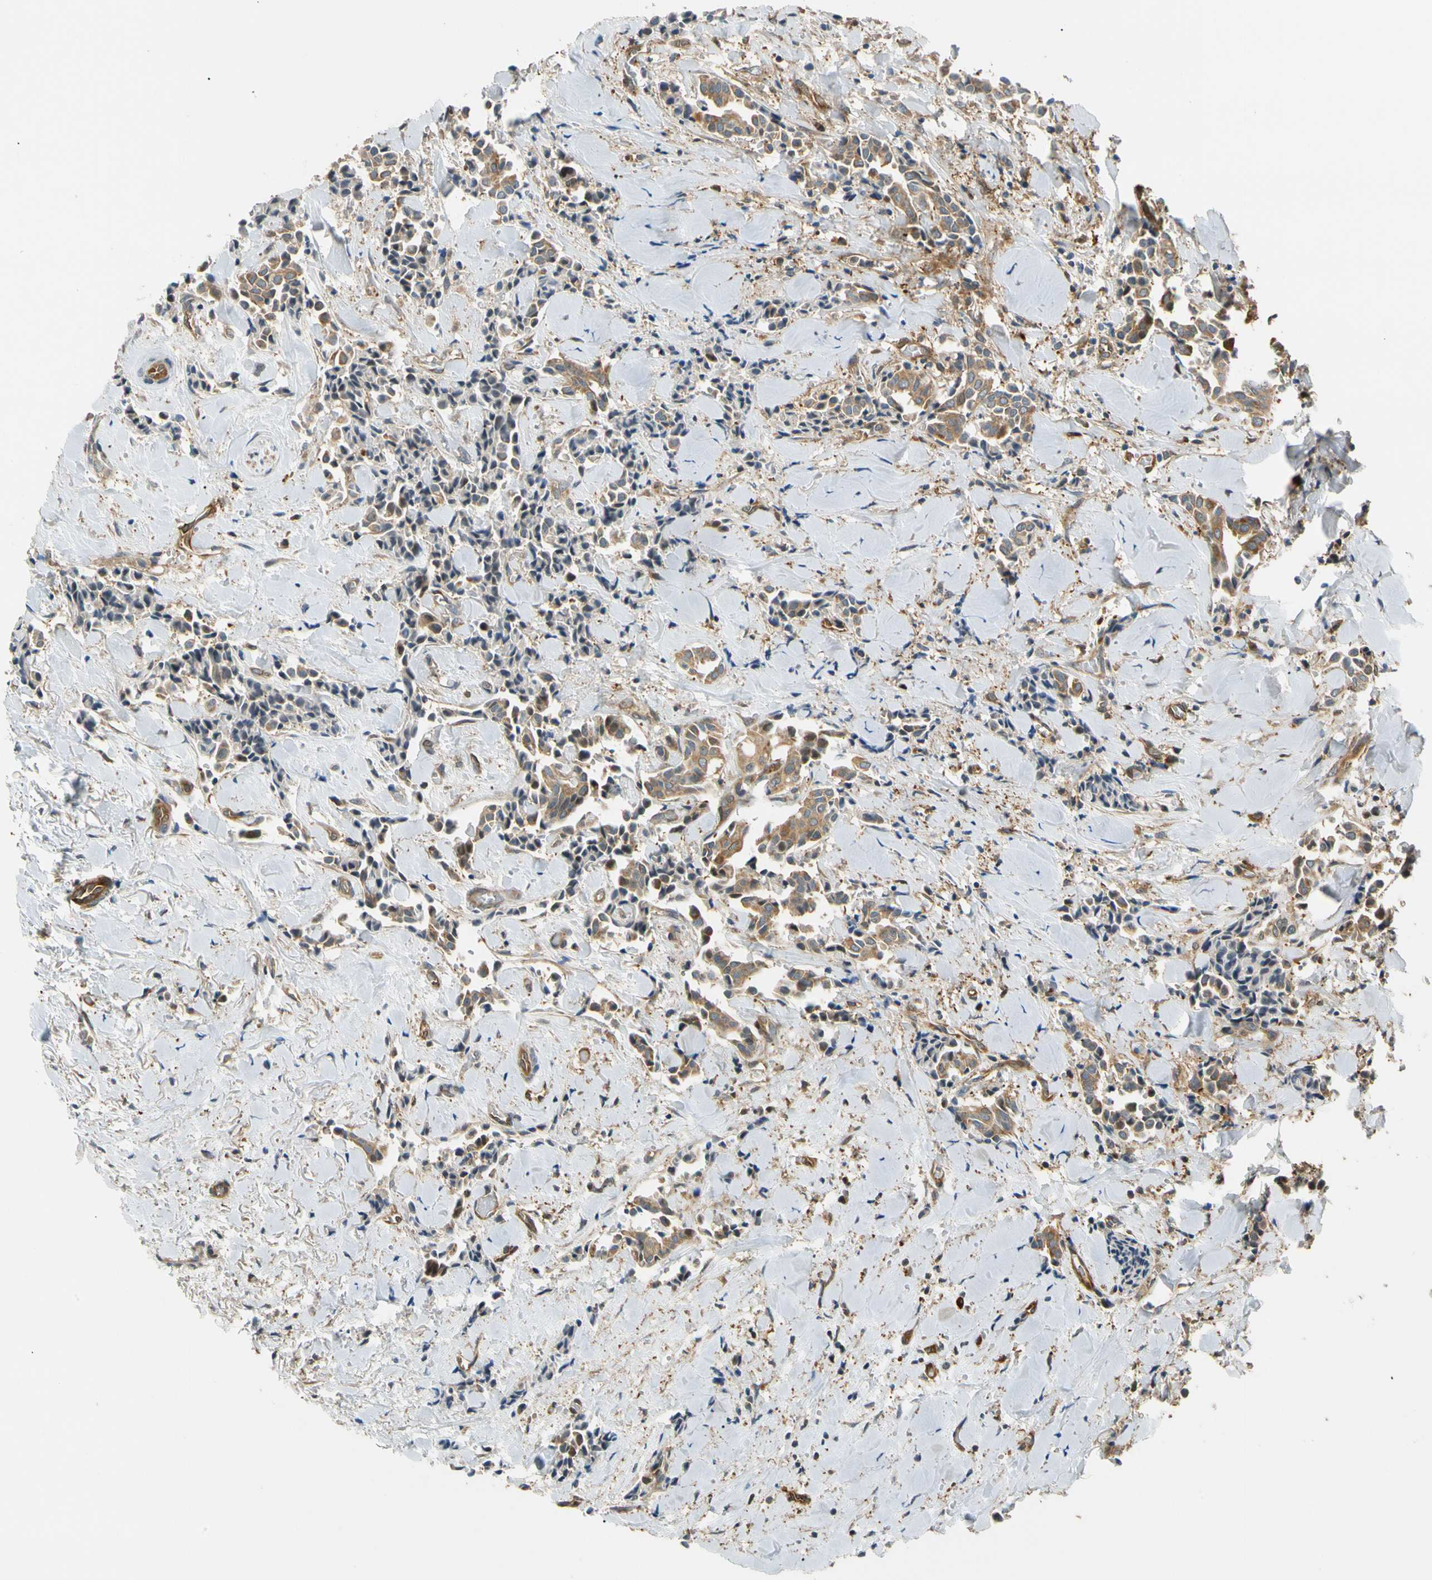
{"staining": {"intensity": "moderate", "quantity": ">75%", "location": "cytoplasmic/membranous"}, "tissue": "head and neck cancer", "cell_type": "Tumor cells", "image_type": "cancer", "snomed": [{"axis": "morphology", "description": "Adenocarcinoma, NOS"}, {"axis": "topography", "description": "Salivary gland"}, {"axis": "topography", "description": "Head-Neck"}], "caption": "Head and neck cancer stained with a brown dye shows moderate cytoplasmic/membranous positive expression in approximately >75% of tumor cells.", "gene": "PARP14", "patient": {"sex": "female", "age": 59}}